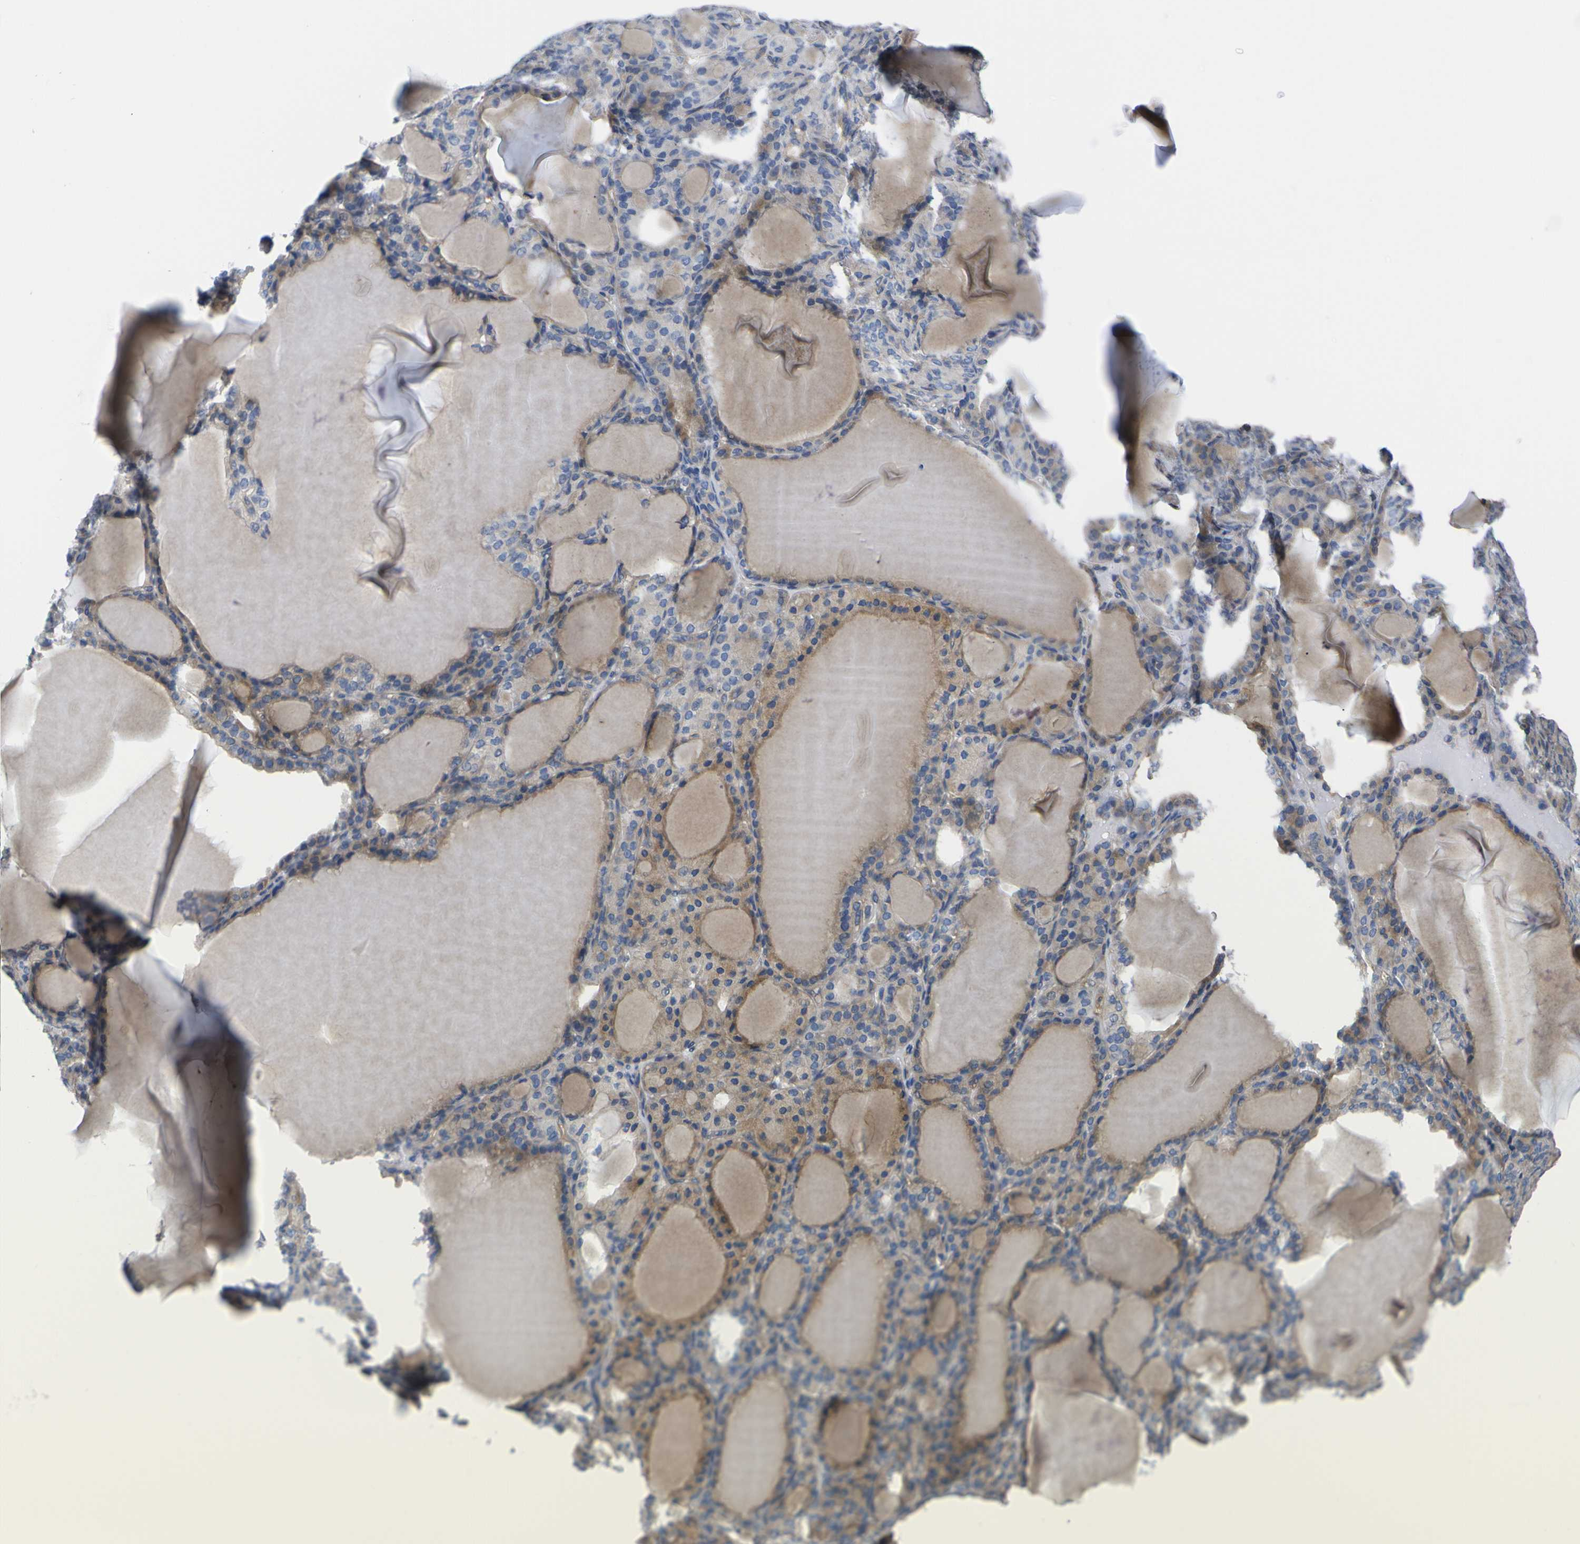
{"staining": {"intensity": "weak", "quantity": "25%-75%", "location": "cytoplasmic/membranous"}, "tissue": "thyroid gland", "cell_type": "Glandular cells", "image_type": "normal", "snomed": [{"axis": "morphology", "description": "Normal tissue, NOS"}, {"axis": "topography", "description": "Thyroid gland"}], "caption": "The micrograph demonstrates a brown stain indicating the presence of a protein in the cytoplasmic/membranous of glandular cells in thyroid gland. (DAB IHC with brightfield microscopy, high magnification).", "gene": "USH1C", "patient": {"sex": "female", "age": 28}}